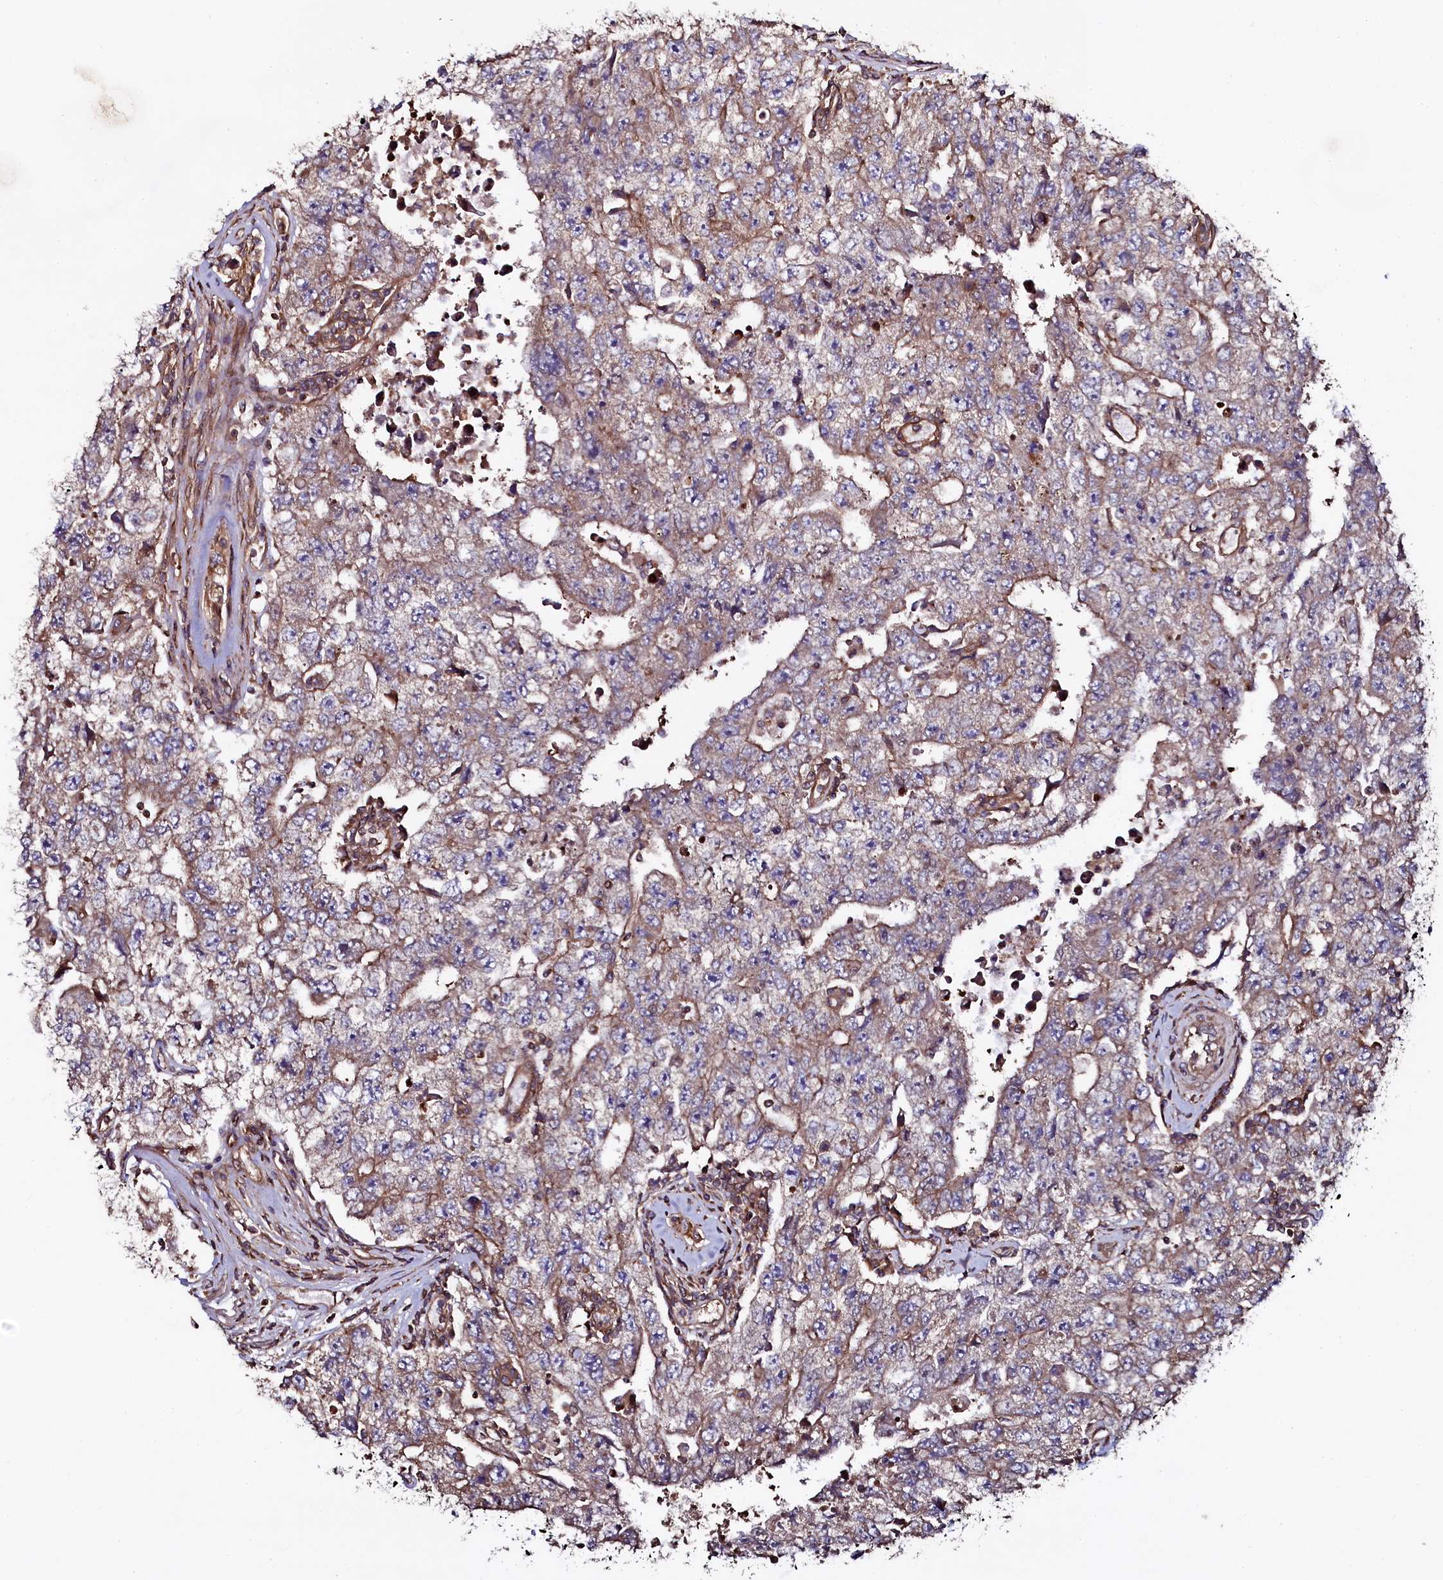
{"staining": {"intensity": "weak", "quantity": "25%-75%", "location": "cytoplasmic/membranous"}, "tissue": "testis cancer", "cell_type": "Tumor cells", "image_type": "cancer", "snomed": [{"axis": "morphology", "description": "Carcinoma, Embryonal, NOS"}, {"axis": "topography", "description": "Testis"}], "caption": "Brown immunohistochemical staining in testis embryonal carcinoma shows weak cytoplasmic/membranous expression in about 25%-75% of tumor cells.", "gene": "USPL1", "patient": {"sex": "male", "age": 17}}